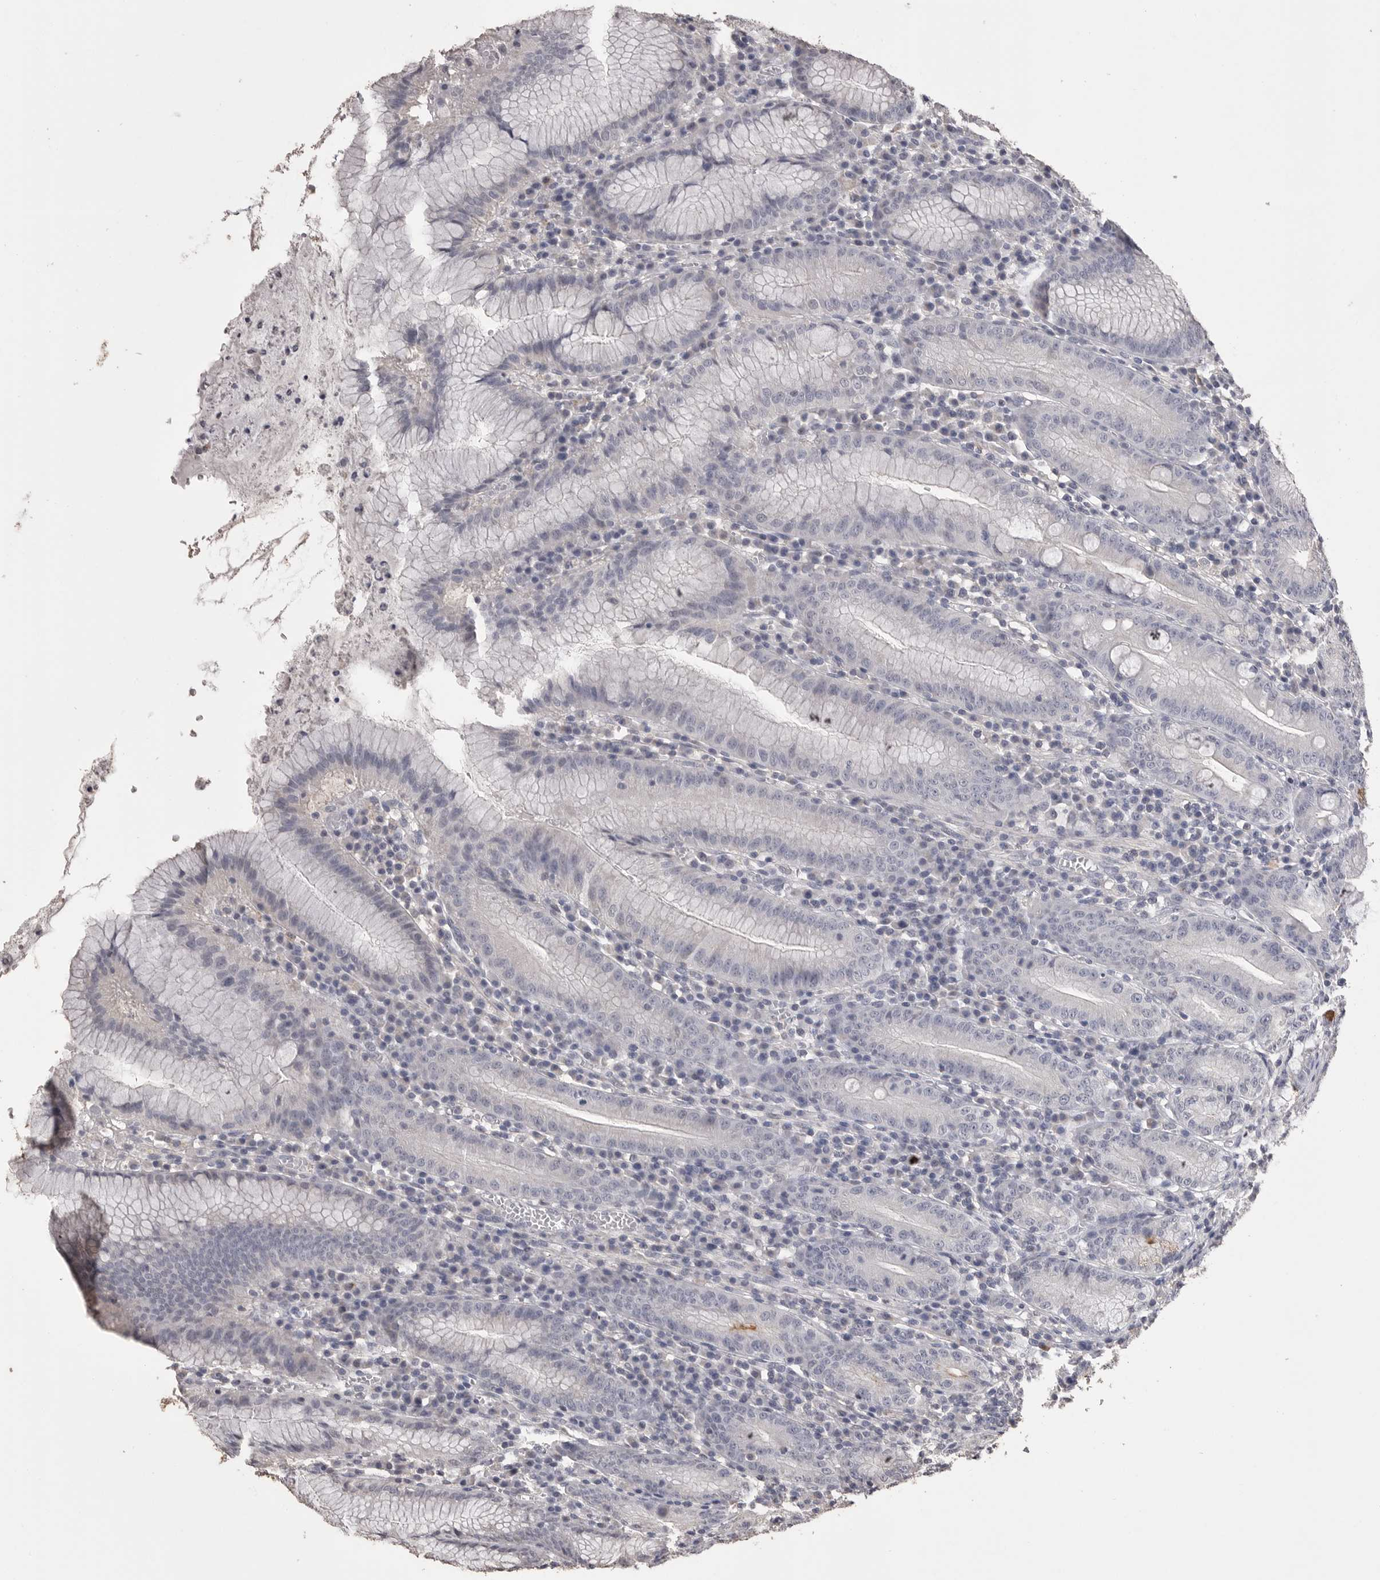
{"staining": {"intensity": "weak", "quantity": "<25%", "location": "cytoplasmic/membranous"}, "tissue": "stomach", "cell_type": "Glandular cells", "image_type": "normal", "snomed": [{"axis": "morphology", "description": "Normal tissue, NOS"}, {"axis": "topography", "description": "Stomach"}], "caption": "Stomach stained for a protein using immunohistochemistry displays no staining glandular cells.", "gene": "MMP7", "patient": {"sex": "male", "age": 55}}